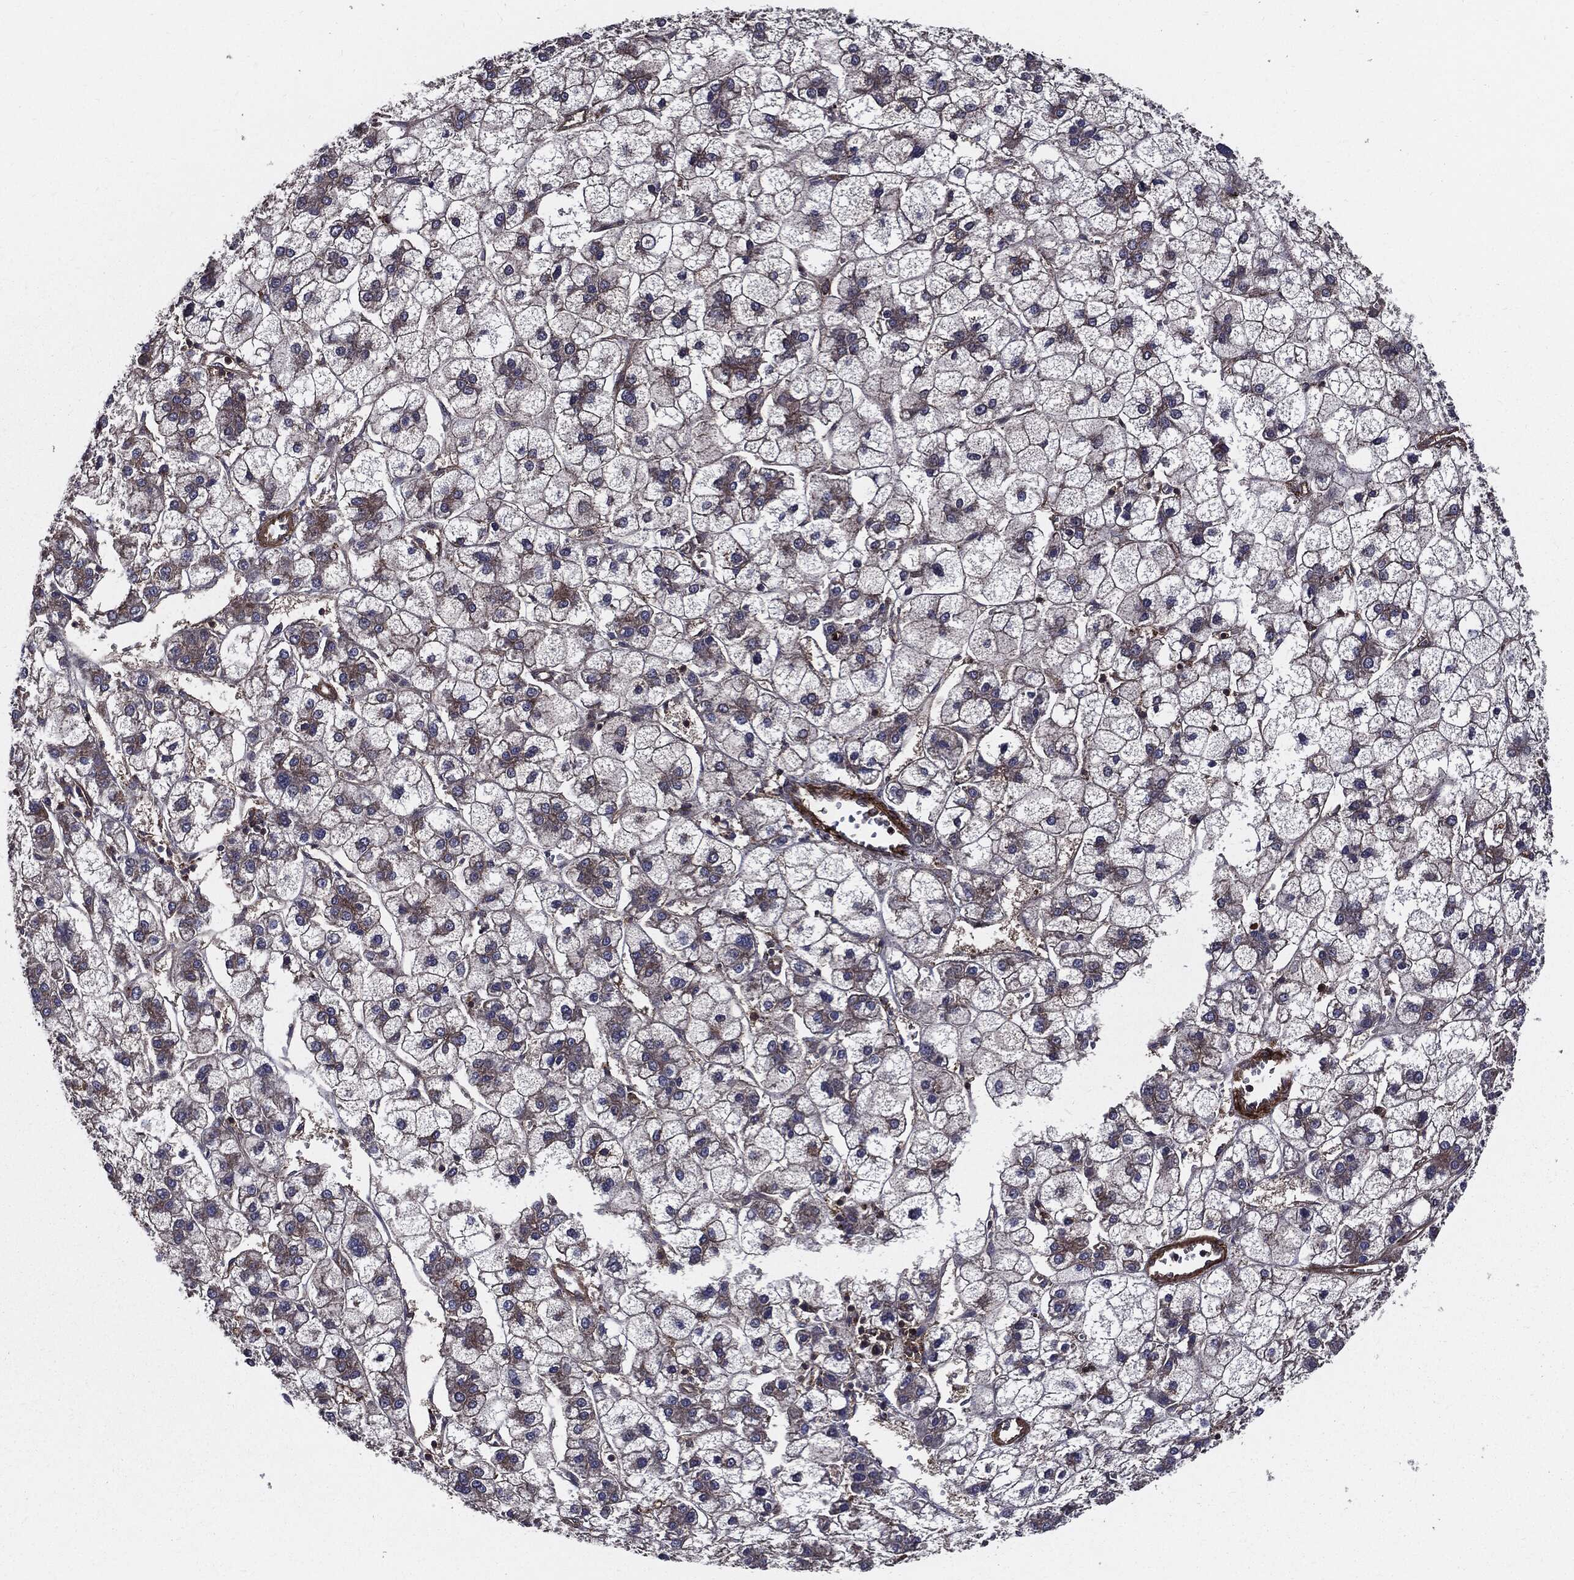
{"staining": {"intensity": "negative", "quantity": "none", "location": "none"}, "tissue": "liver cancer", "cell_type": "Tumor cells", "image_type": "cancer", "snomed": [{"axis": "morphology", "description": "Carcinoma, Hepatocellular, NOS"}, {"axis": "topography", "description": "Liver"}], "caption": "Immunohistochemistry photomicrograph of neoplastic tissue: human liver cancer (hepatocellular carcinoma) stained with DAB (3,3'-diaminobenzidine) displays no significant protein staining in tumor cells.", "gene": "PDCD6IP", "patient": {"sex": "male", "age": 73}}